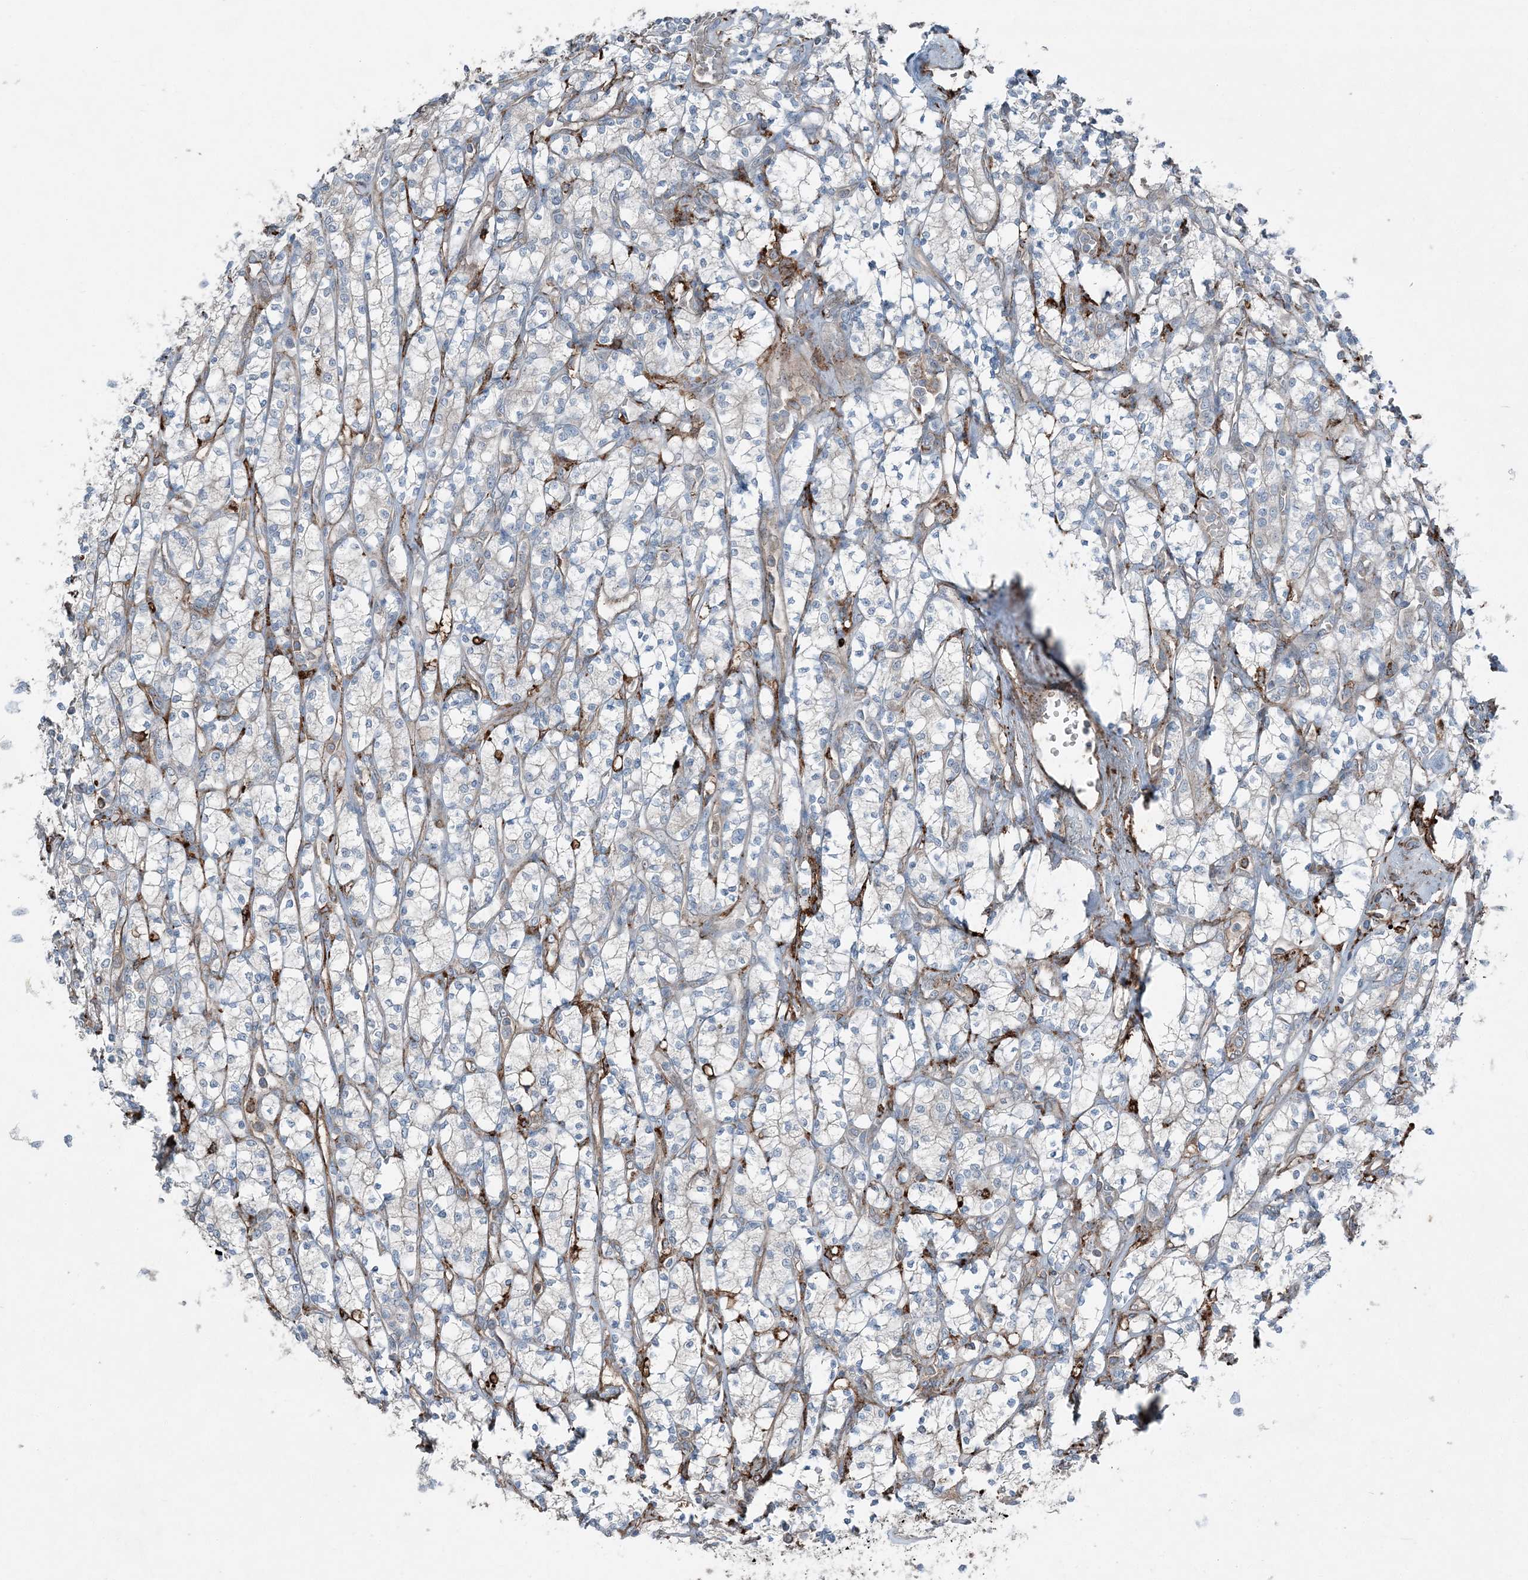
{"staining": {"intensity": "negative", "quantity": "none", "location": "none"}, "tissue": "renal cancer", "cell_type": "Tumor cells", "image_type": "cancer", "snomed": [{"axis": "morphology", "description": "Adenocarcinoma, NOS"}, {"axis": "topography", "description": "Kidney"}], "caption": "Protein analysis of adenocarcinoma (renal) exhibits no significant expression in tumor cells. (DAB IHC, high magnification).", "gene": "KY", "patient": {"sex": "male", "age": 77}}